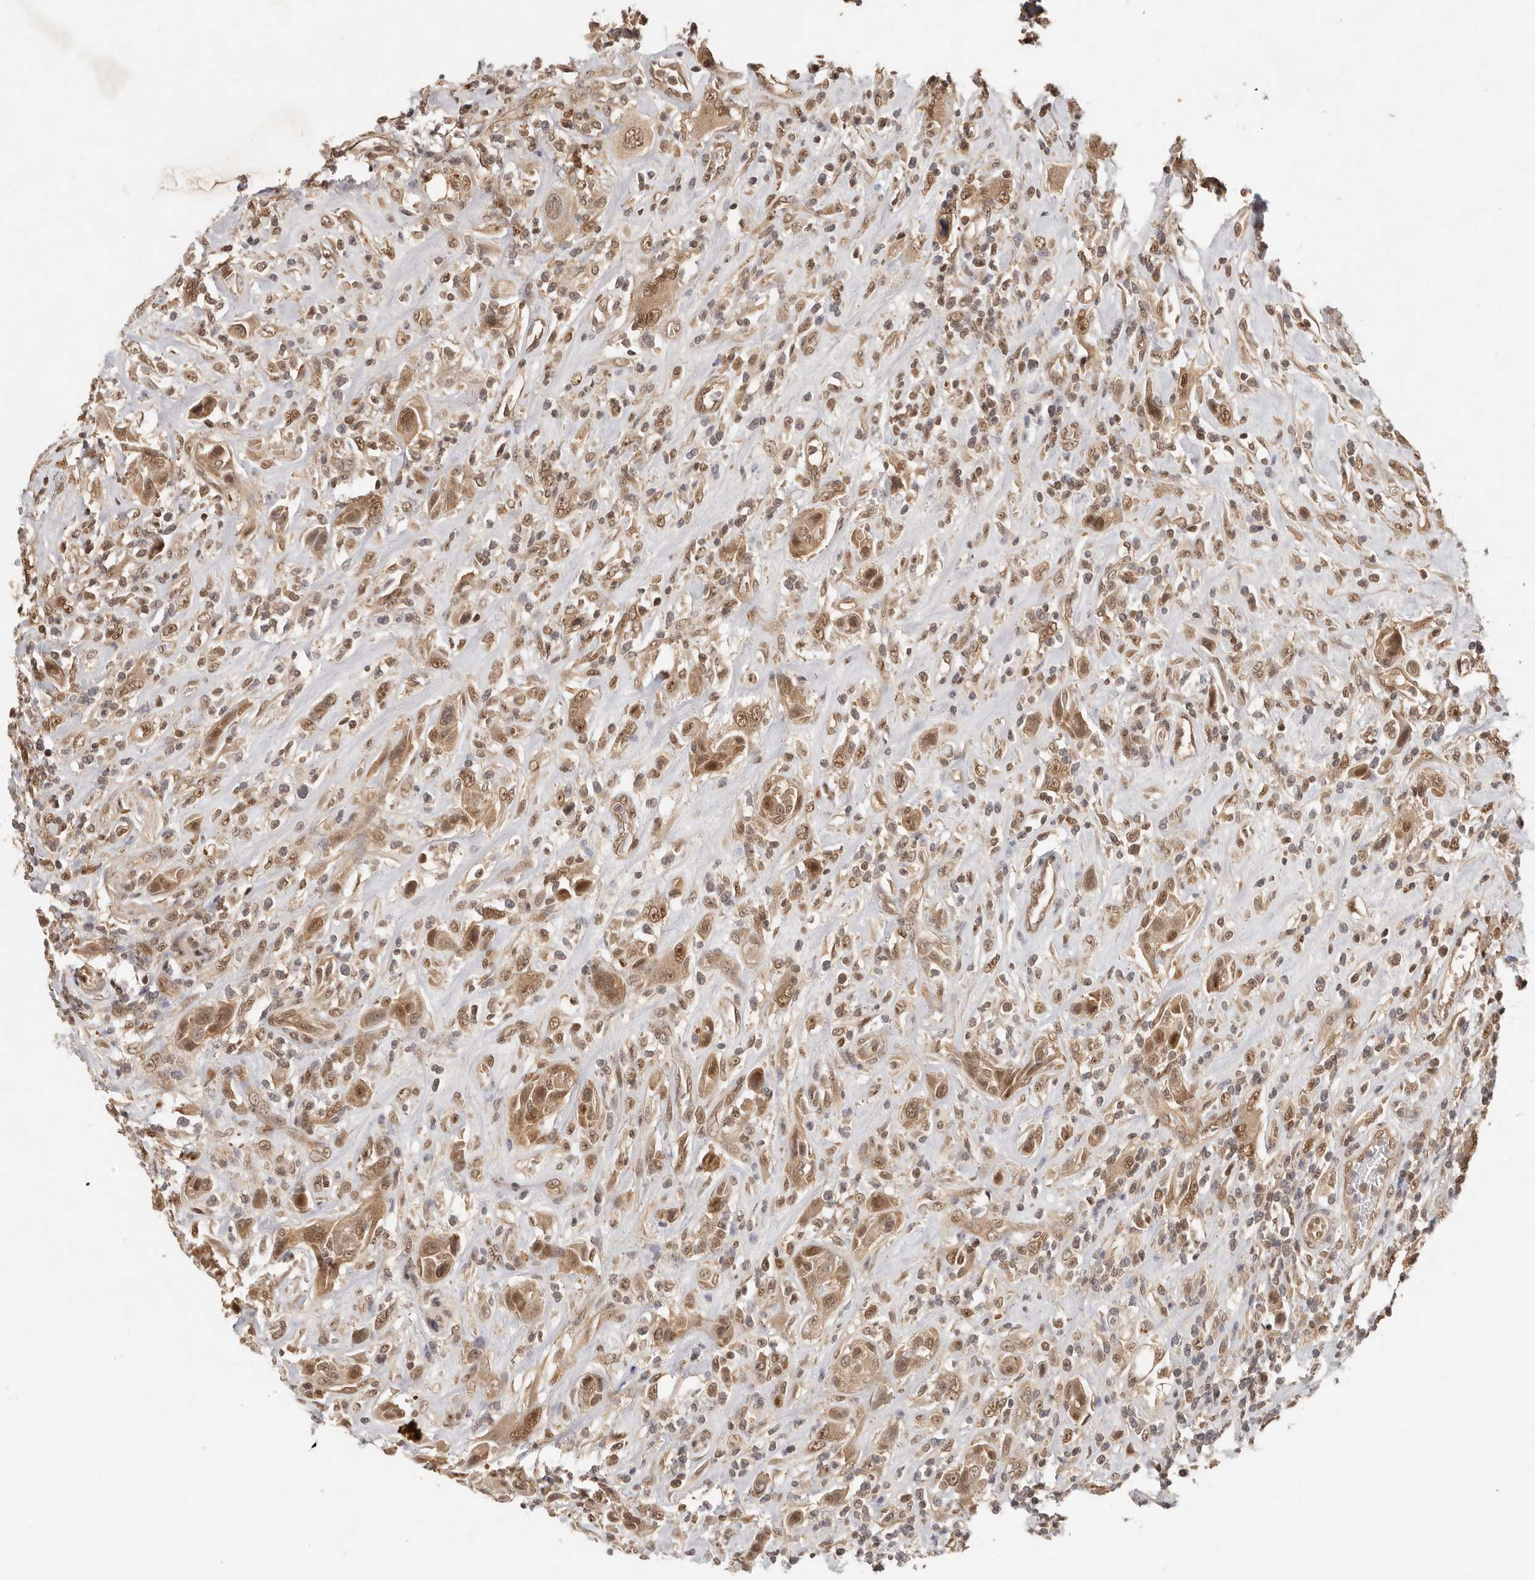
{"staining": {"intensity": "moderate", "quantity": ">75%", "location": "cytoplasmic/membranous,nuclear"}, "tissue": "urothelial cancer", "cell_type": "Tumor cells", "image_type": "cancer", "snomed": [{"axis": "morphology", "description": "Urothelial carcinoma, High grade"}, {"axis": "topography", "description": "Urinary bladder"}], "caption": "There is medium levels of moderate cytoplasmic/membranous and nuclear positivity in tumor cells of high-grade urothelial carcinoma, as demonstrated by immunohistochemical staining (brown color).", "gene": "PSMA5", "patient": {"sex": "male", "age": 50}}